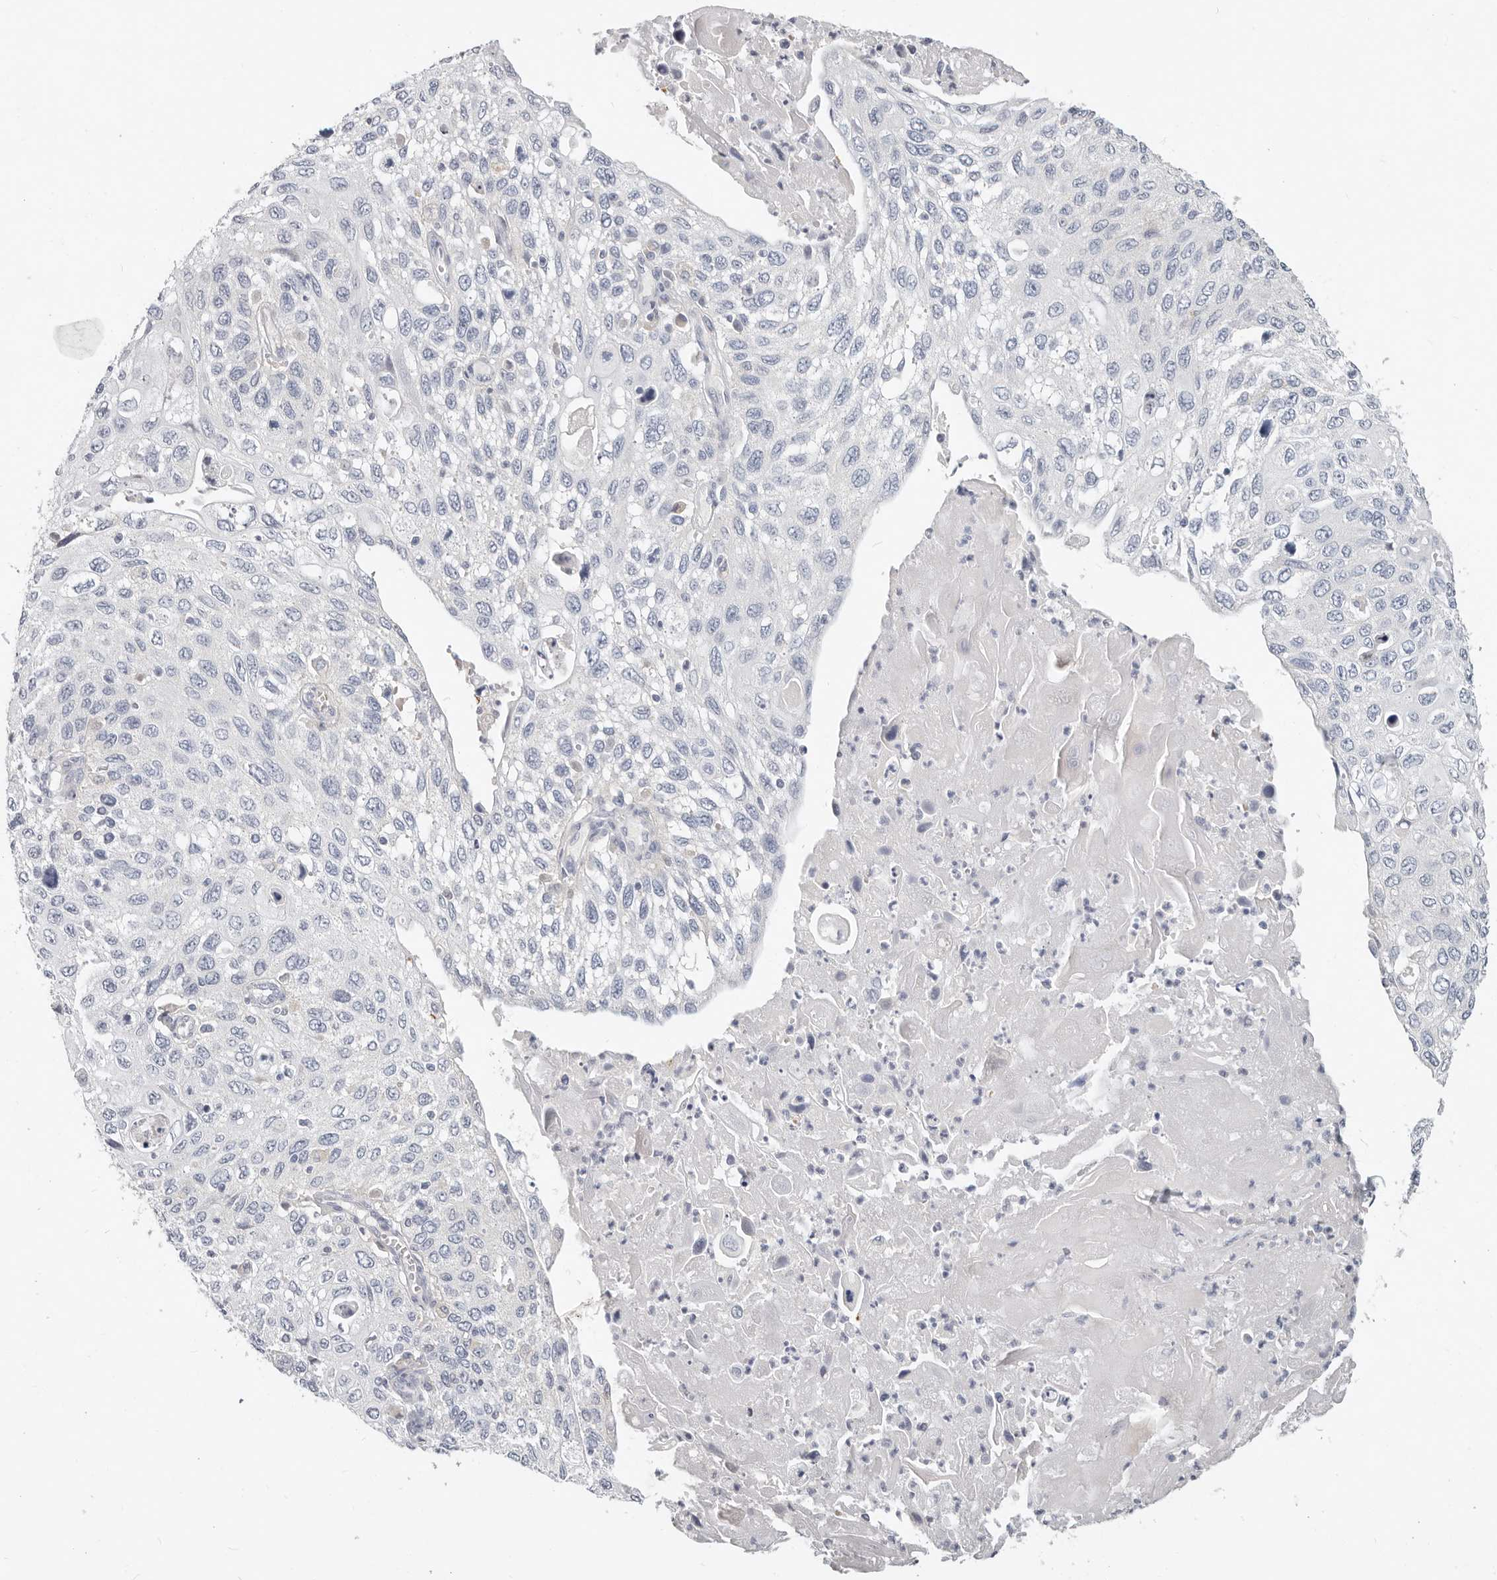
{"staining": {"intensity": "negative", "quantity": "none", "location": "none"}, "tissue": "cervical cancer", "cell_type": "Tumor cells", "image_type": "cancer", "snomed": [{"axis": "morphology", "description": "Squamous cell carcinoma, NOS"}, {"axis": "topography", "description": "Cervix"}], "caption": "High magnification brightfield microscopy of cervical cancer stained with DAB (brown) and counterstained with hematoxylin (blue): tumor cells show no significant positivity. (Immunohistochemistry, brightfield microscopy, high magnification).", "gene": "TMEM63B", "patient": {"sex": "female", "age": 70}}